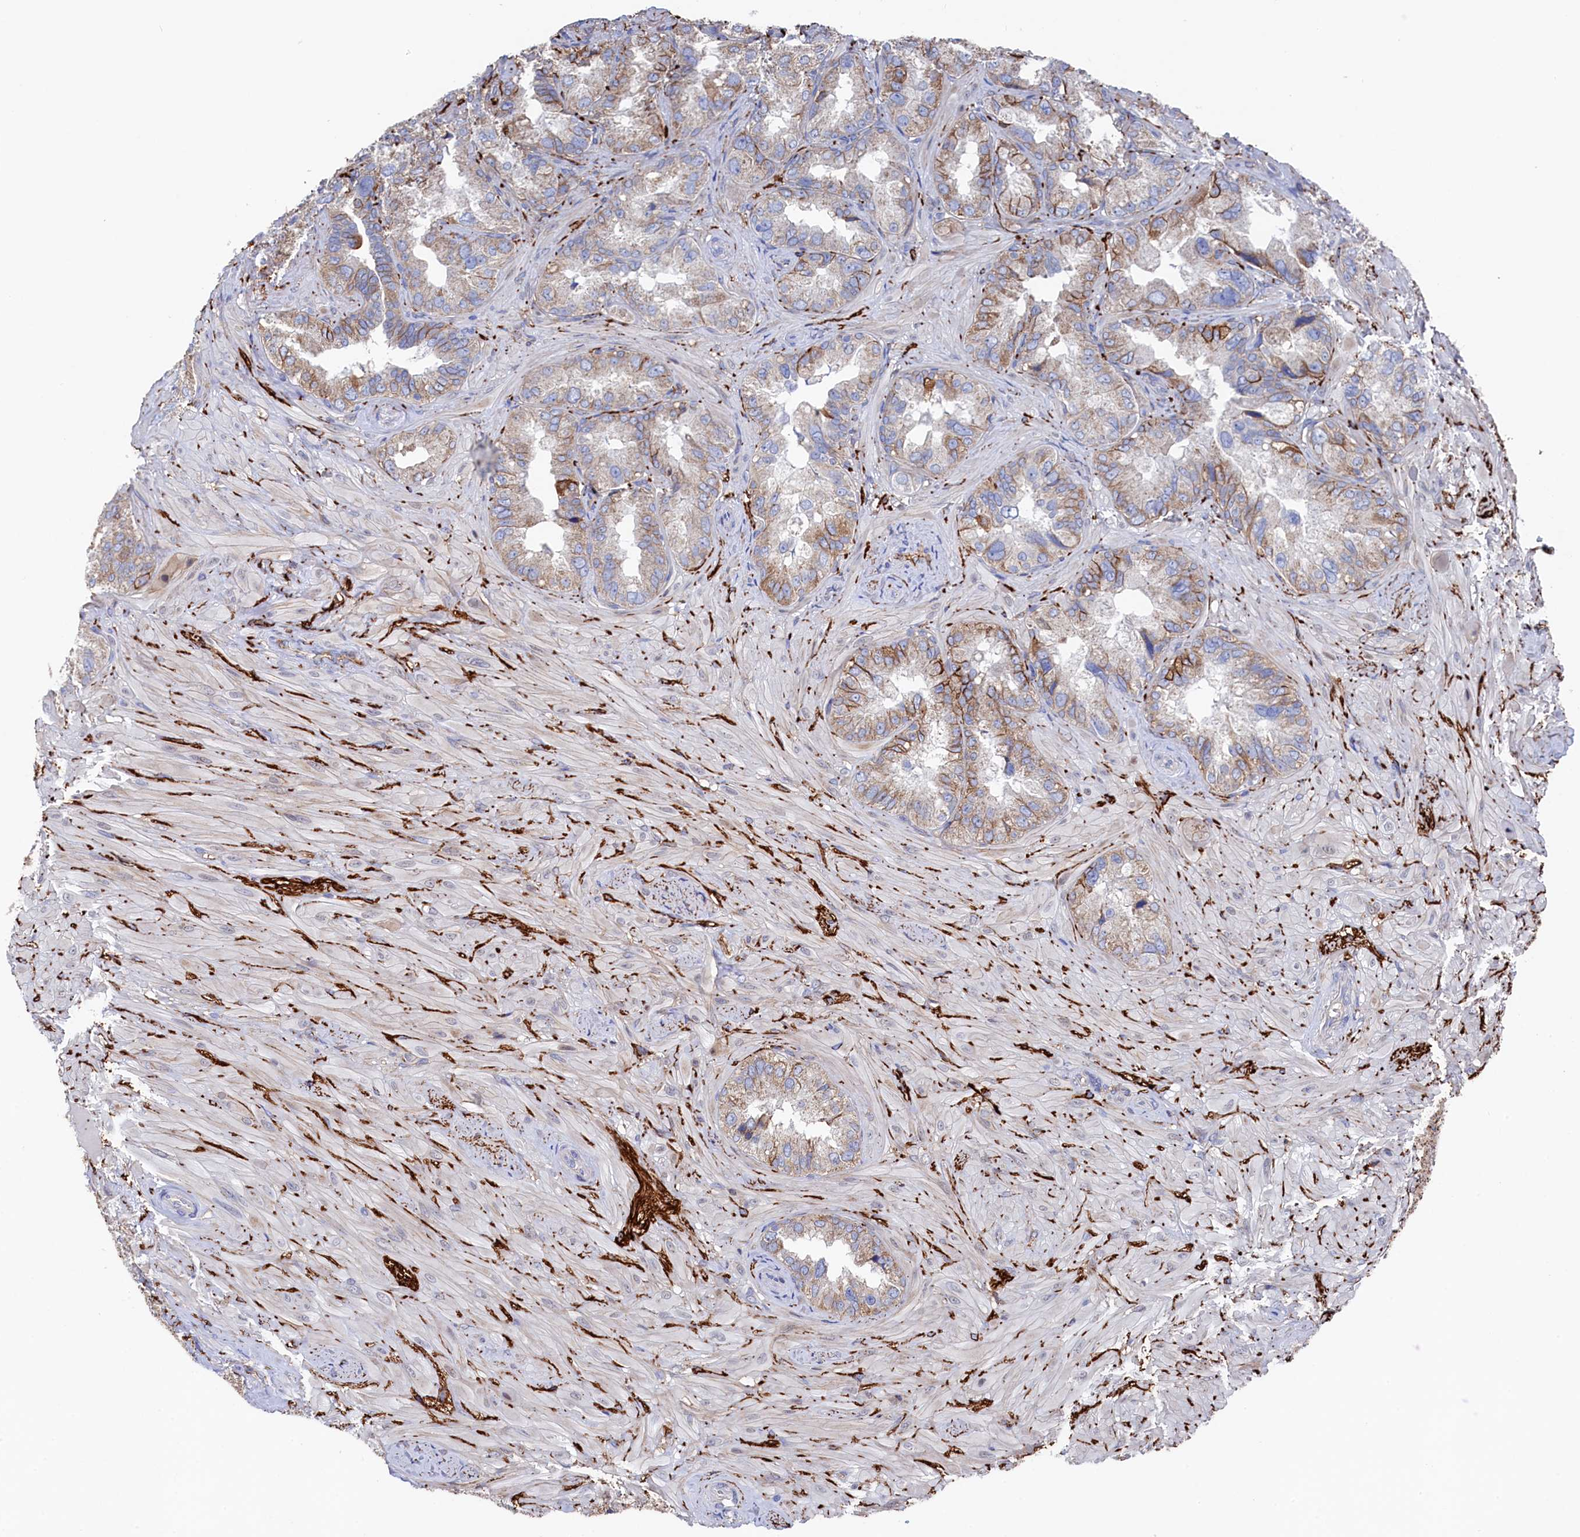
{"staining": {"intensity": "moderate", "quantity": "25%-75%", "location": "cytoplasmic/membranous"}, "tissue": "seminal vesicle", "cell_type": "Glandular cells", "image_type": "normal", "snomed": [{"axis": "morphology", "description": "Normal tissue, NOS"}, {"axis": "topography", "description": "Seminal veicle"}, {"axis": "topography", "description": "Peripheral nerve tissue"}], "caption": "Glandular cells exhibit medium levels of moderate cytoplasmic/membranous expression in approximately 25%-75% of cells in normal seminal vesicle.", "gene": "C12orf73", "patient": {"sex": "male", "age": 67}}